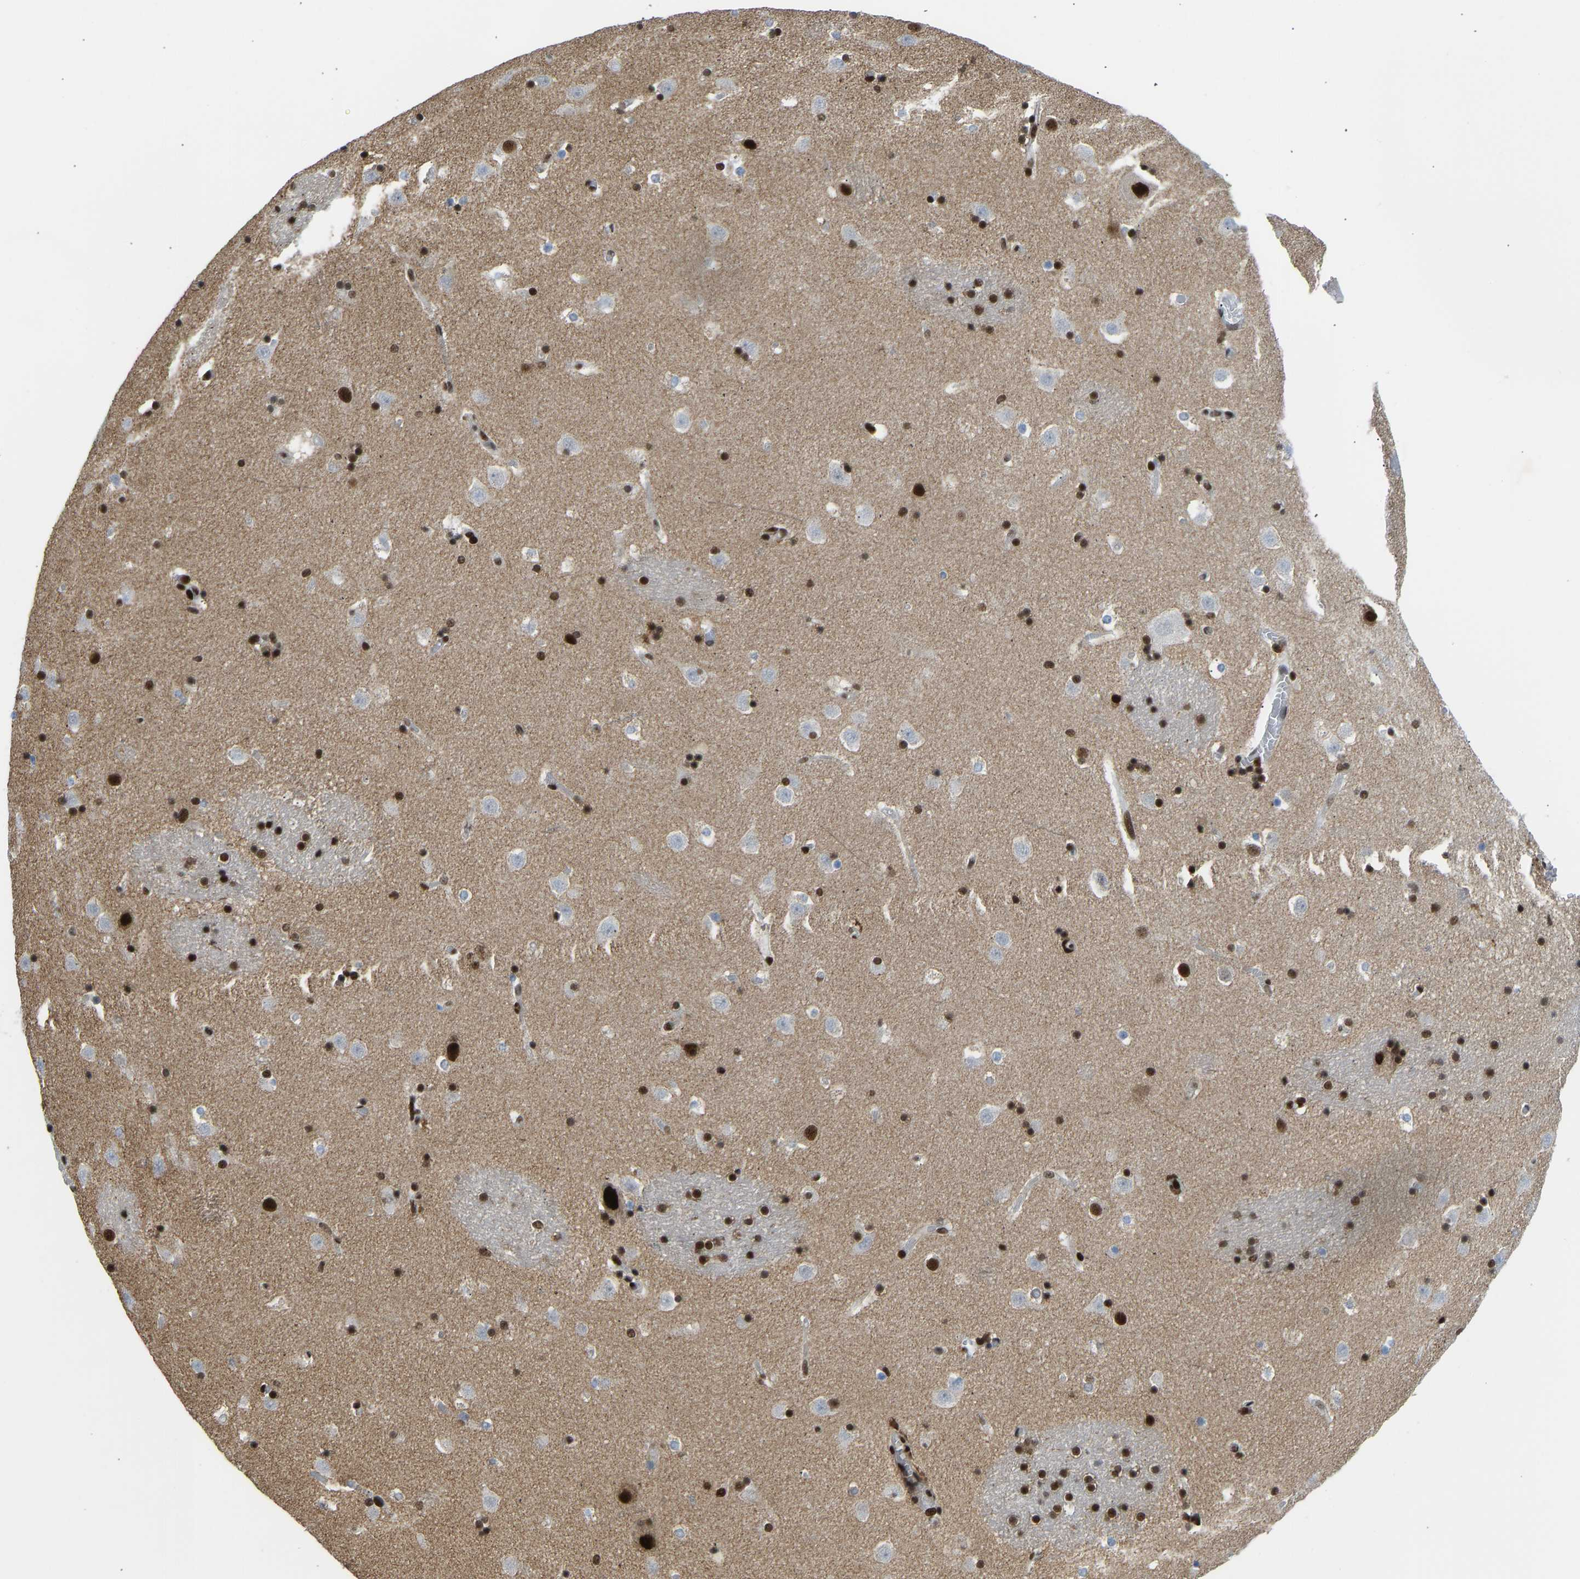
{"staining": {"intensity": "strong", "quantity": ">75%", "location": "nuclear"}, "tissue": "caudate", "cell_type": "Glial cells", "image_type": "normal", "snomed": [{"axis": "morphology", "description": "Normal tissue, NOS"}, {"axis": "topography", "description": "Lateral ventricle wall"}], "caption": "High-magnification brightfield microscopy of normal caudate stained with DAB (brown) and counterstained with hematoxylin (blue). glial cells exhibit strong nuclear expression is present in approximately>75% of cells.", "gene": "FOXK1", "patient": {"sex": "male", "age": 45}}